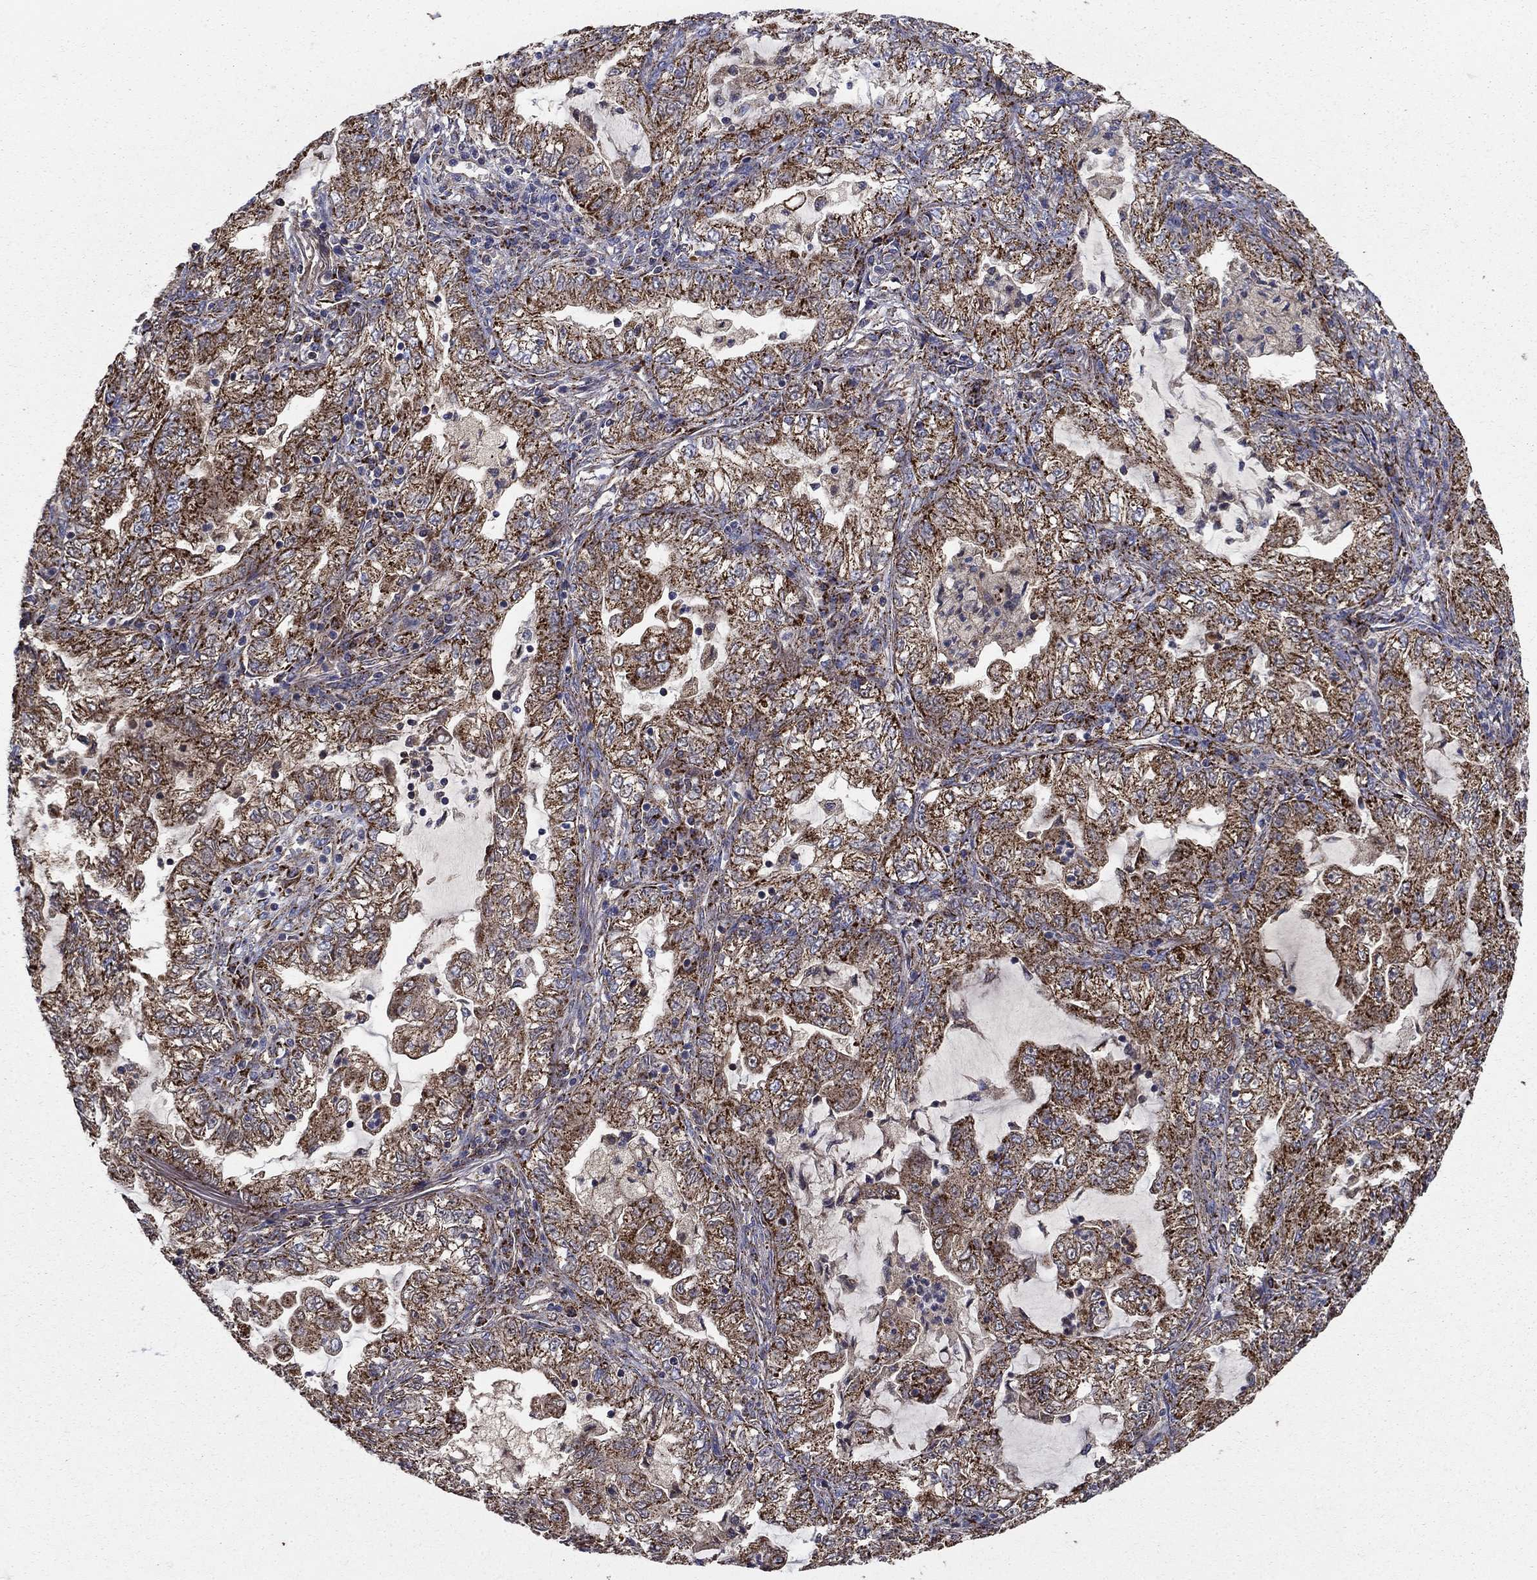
{"staining": {"intensity": "strong", "quantity": ">75%", "location": "cytoplasmic/membranous"}, "tissue": "lung cancer", "cell_type": "Tumor cells", "image_type": "cancer", "snomed": [{"axis": "morphology", "description": "Adenocarcinoma, NOS"}, {"axis": "topography", "description": "Lung"}], "caption": "Lung cancer (adenocarcinoma) stained with a protein marker shows strong staining in tumor cells.", "gene": "GCSH", "patient": {"sex": "female", "age": 73}}